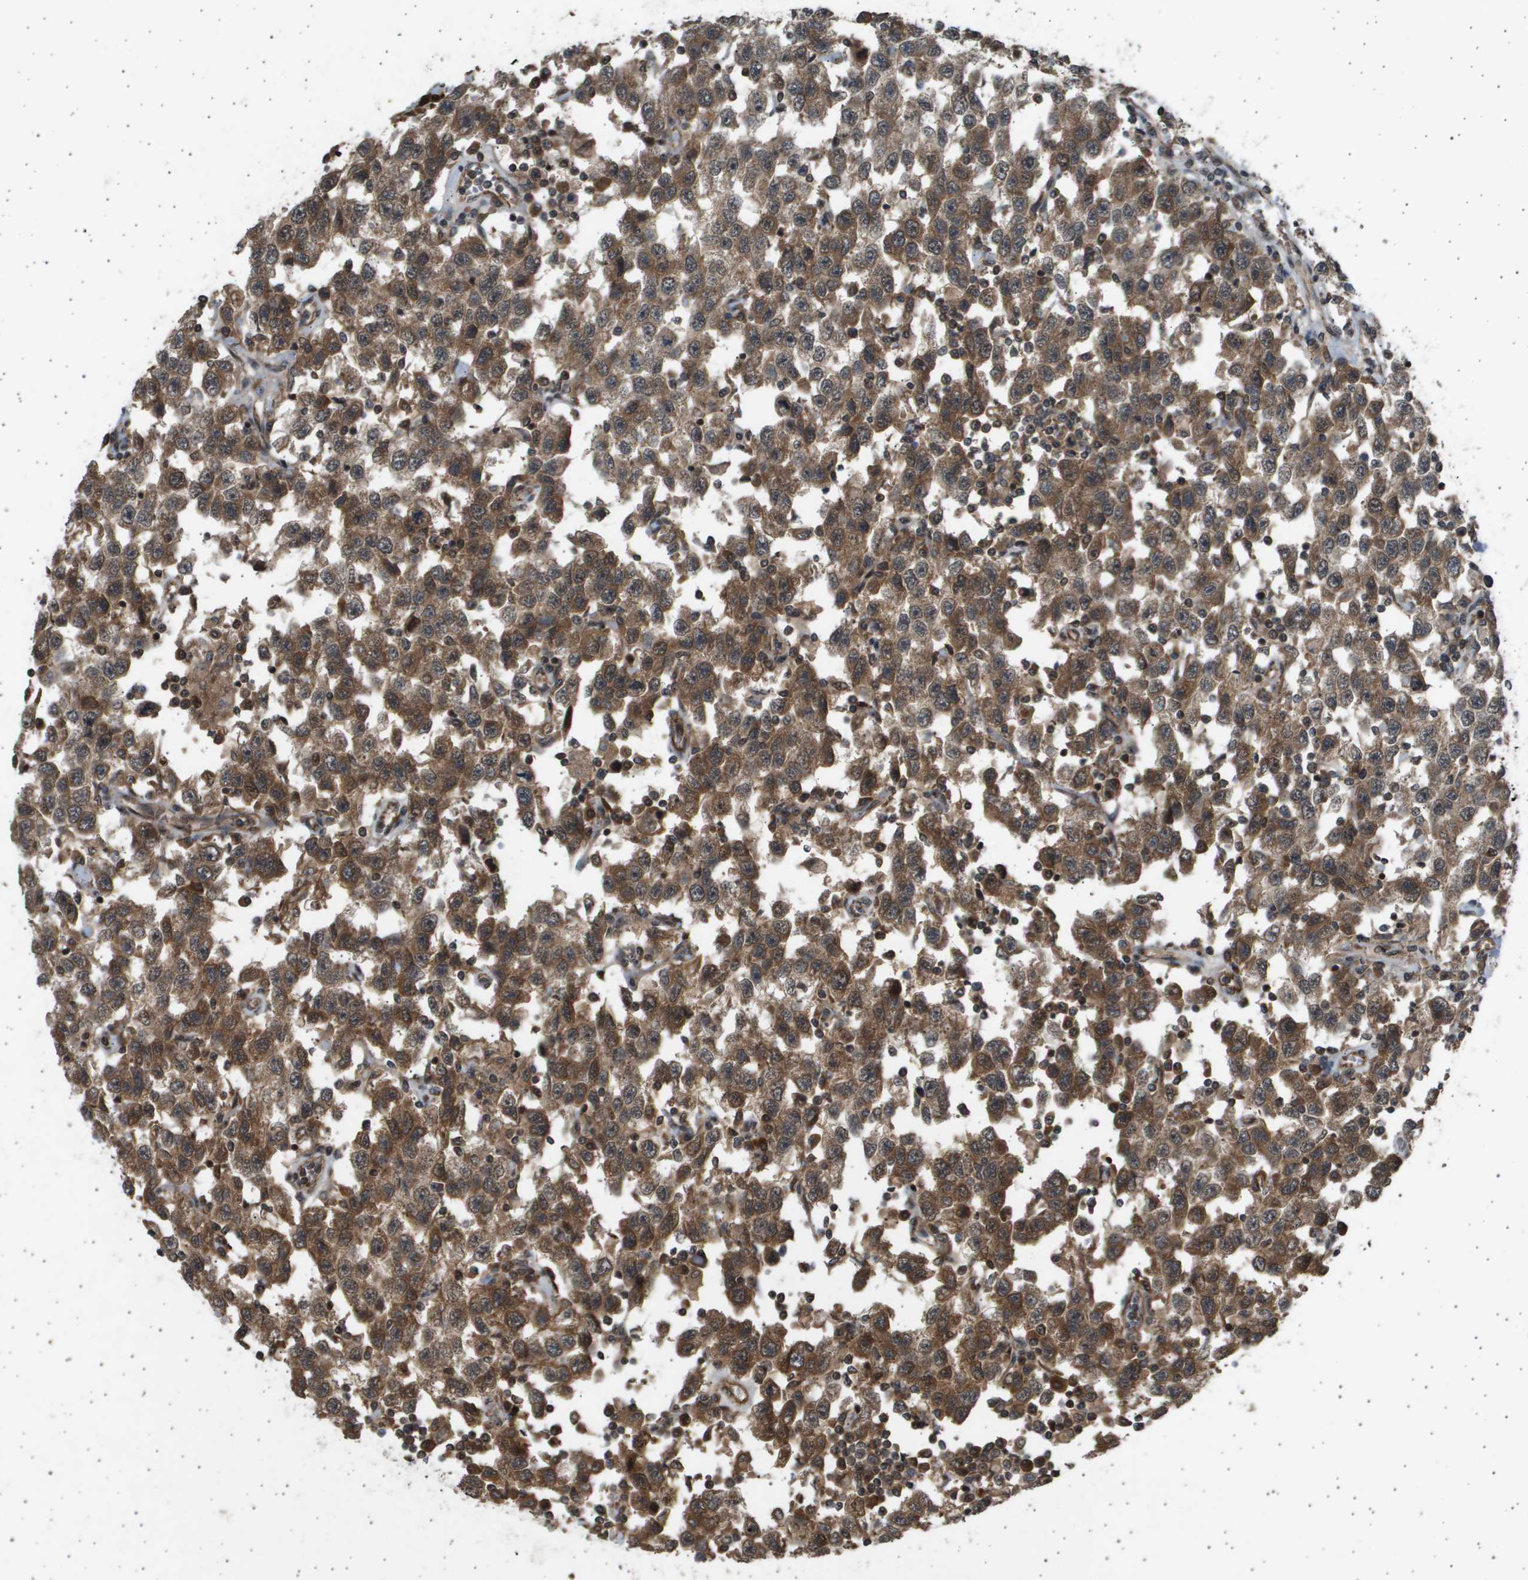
{"staining": {"intensity": "moderate", "quantity": ">75%", "location": "cytoplasmic/membranous,nuclear"}, "tissue": "testis cancer", "cell_type": "Tumor cells", "image_type": "cancer", "snomed": [{"axis": "morphology", "description": "Seminoma, NOS"}, {"axis": "topography", "description": "Testis"}], "caption": "Testis seminoma stained for a protein shows moderate cytoplasmic/membranous and nuclear positivity in tumor cells.", "gene": "TNRC6A", "patient": {"sex": "male", "age": 41}}